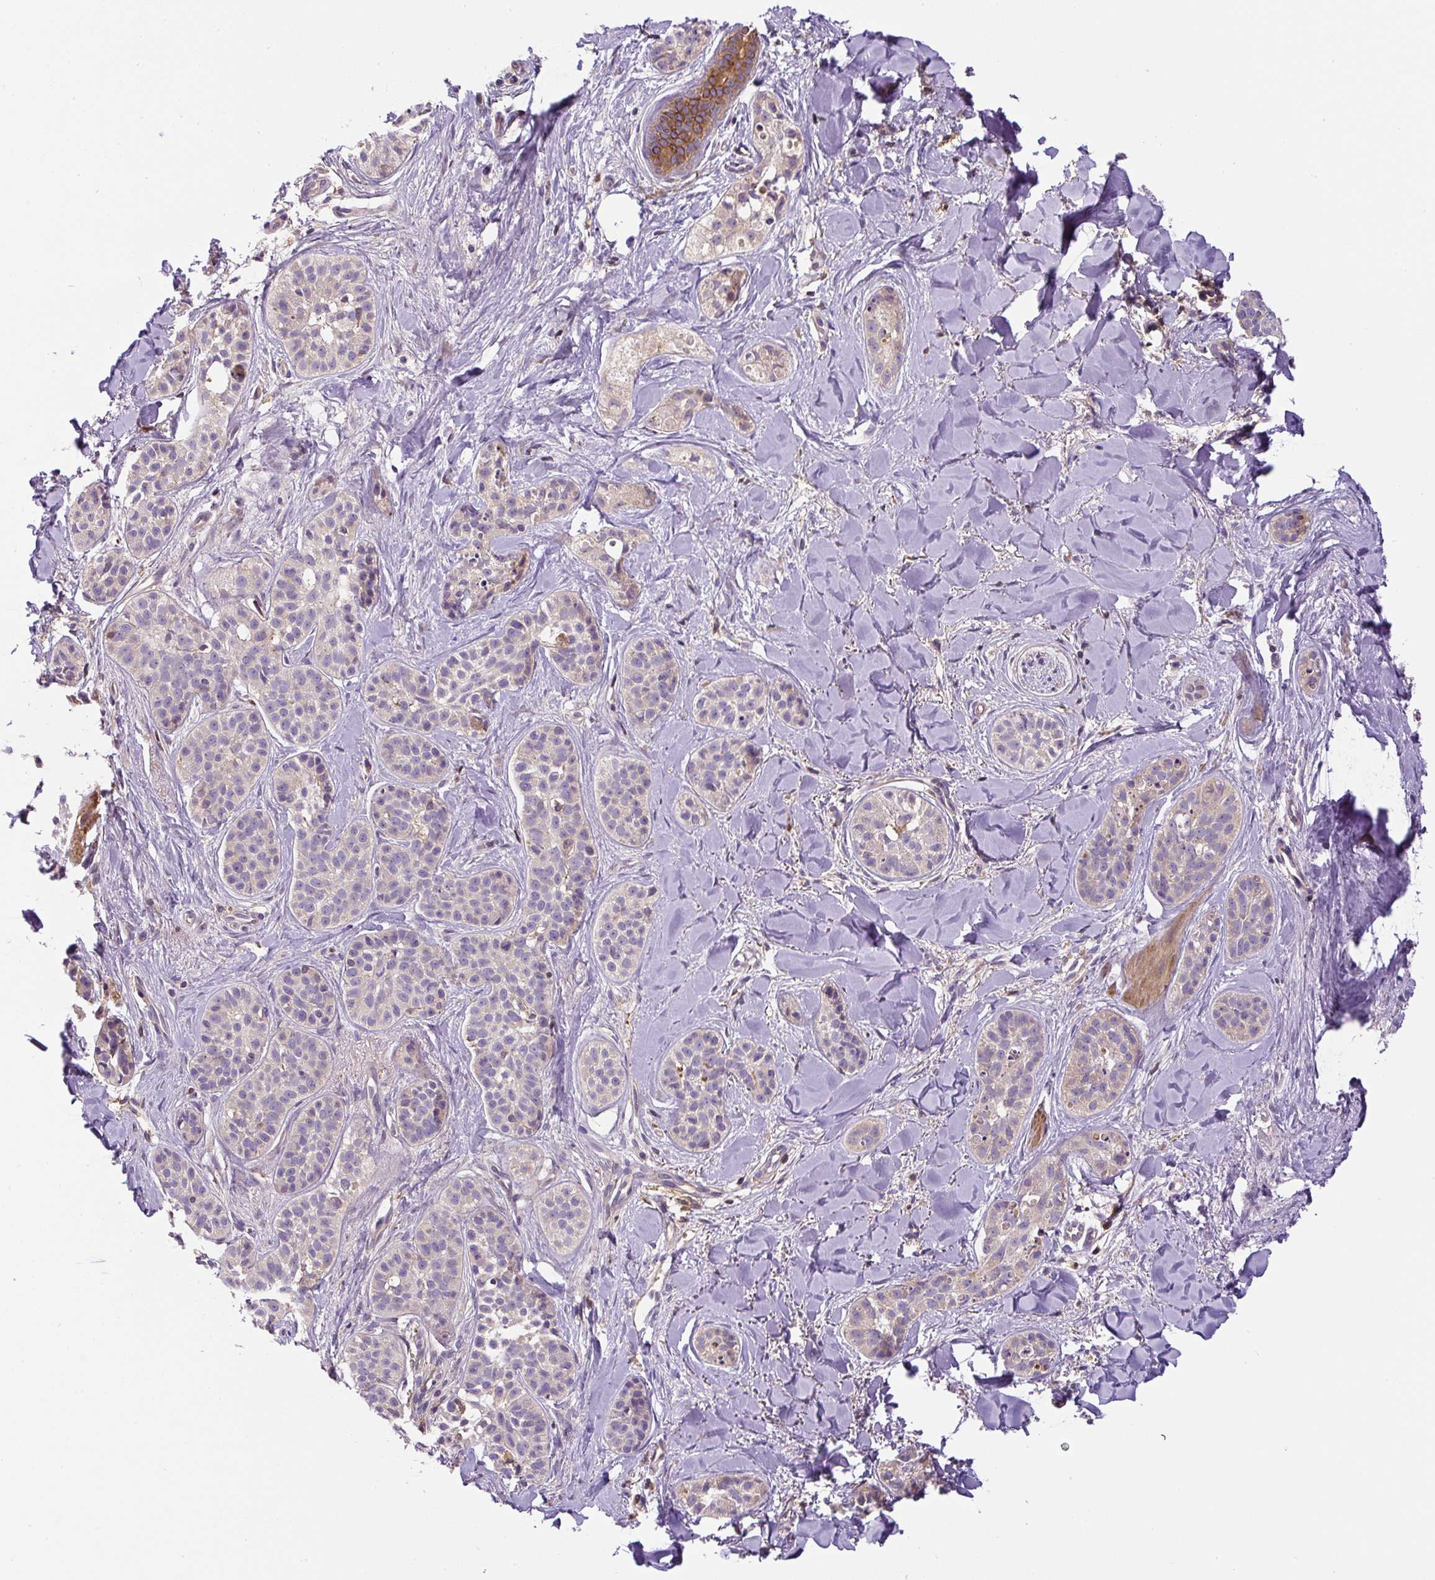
{"staining": {"intensity": "negative", "quantity": "none", "location": "none"}, "tissue": "skin cancer", "cell_type": "Tumor cells", "image_type": "cancer", "snomed": [{"axis": "morphology", "description": "Basal cell carcinoma"}, {"axis": "topography", "description": "Skin"}], "caption": "Immunohistochemistry of human skin basal cell carcinoma shows no expression in tumor cells. Brightfield microscopy of IHC stained with DAB (3,3'-diaminobenzidine) (brown) and hematoxylin (blue), captured at high magnification.", "gene": "CCDC28A", "patient": {"sex": "male", "age": 52}}